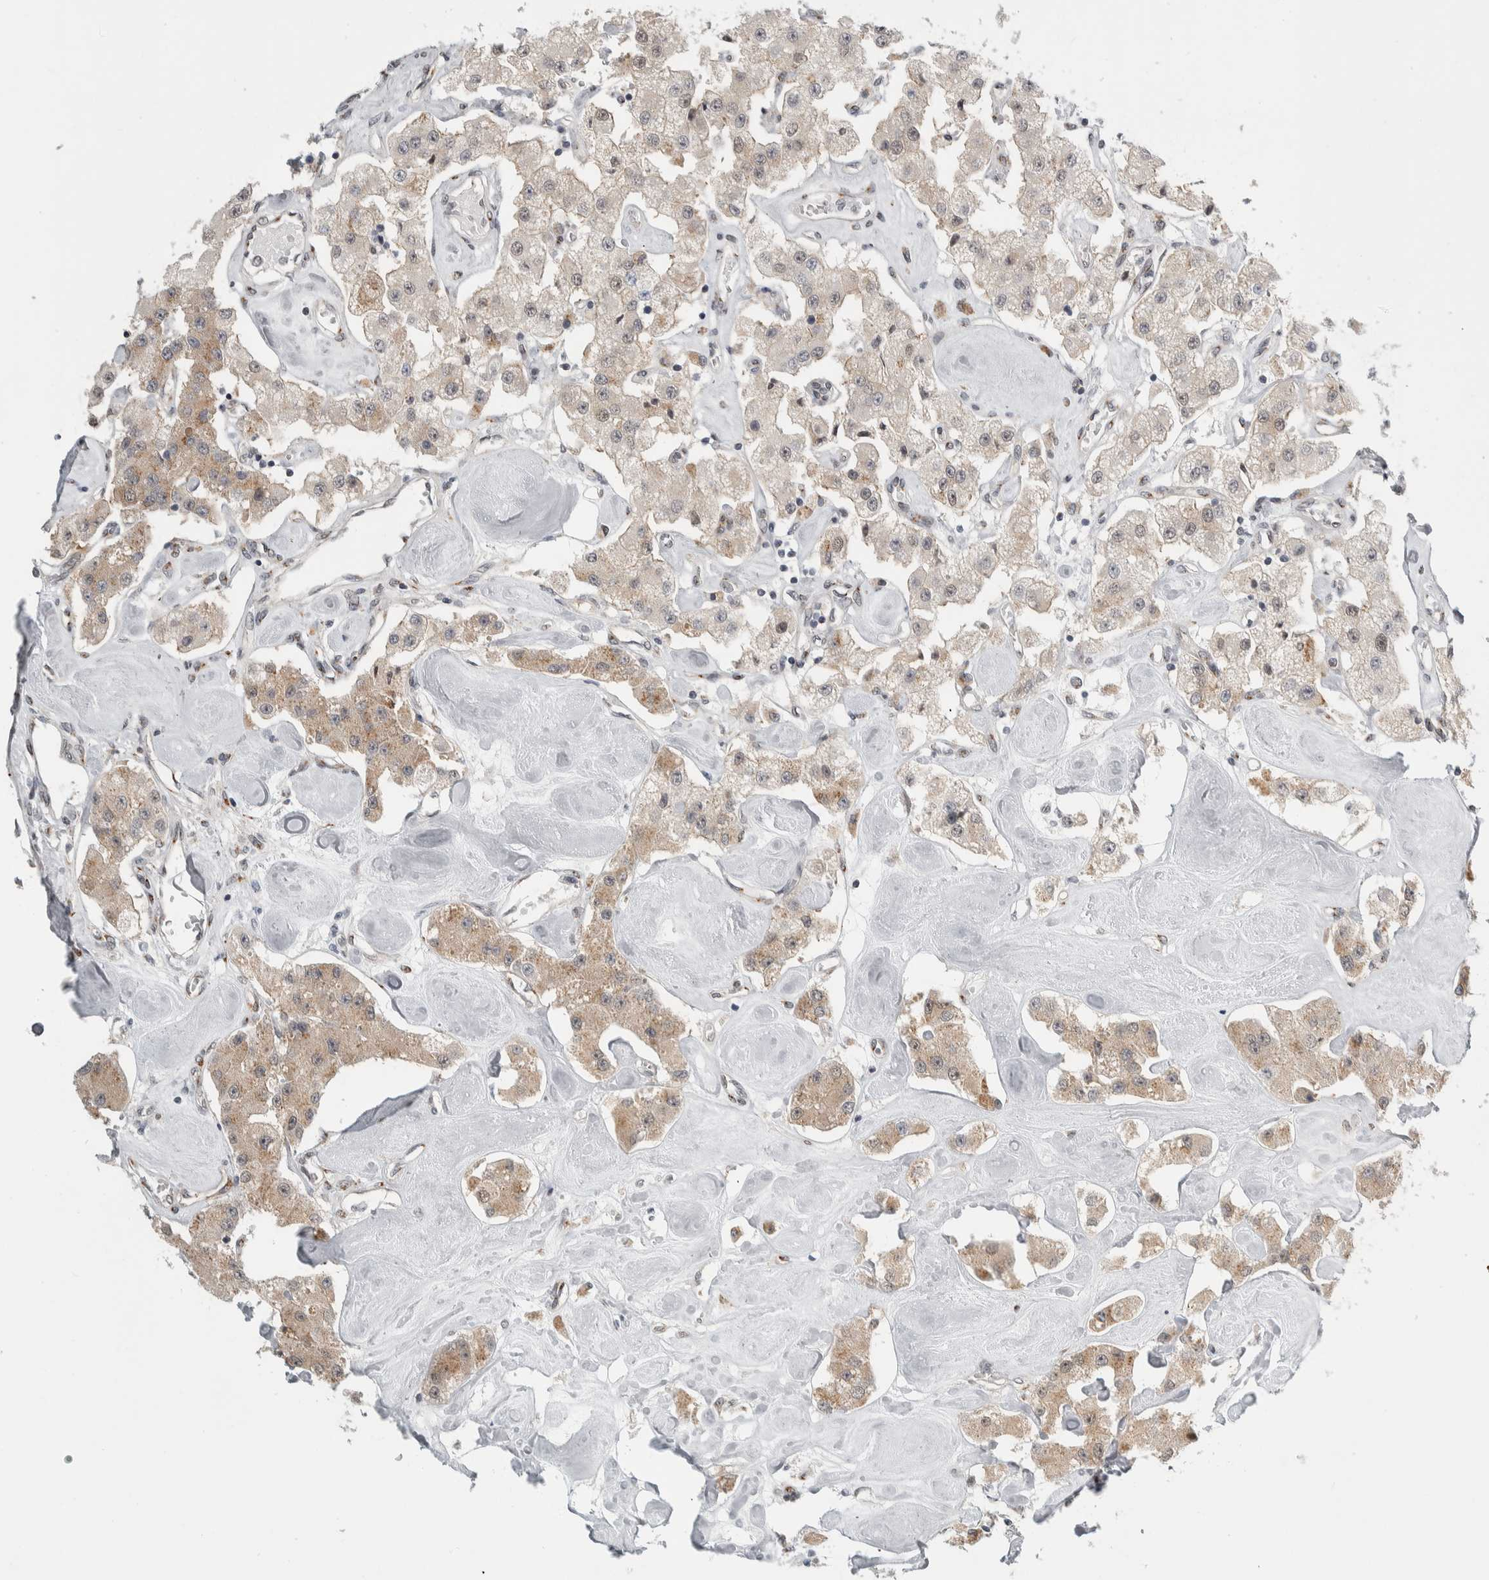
{"staining": {"intensity": "weak", "quantity": ">75%", "location": "cytoplasmic/membranous"}, "tissue": "carcinoid", "cell_type": "Tumor cells", "image_type": "cancer", "snomed": [{"axis": "morphology", "description": "Carcinoid, malignant, NOS"}, {"axis": "topography", "description": "Pancreas"}], "caption": "IHC staining of carcinoid, which exhibits low levels of weak cytoplasmic/membranous positivity in about >75% of tumor cells indicating weak cytoplasmic/membranous protein staining. The staining was performed using DAB (3,3'-diaminobenzidine) (brown) for protein detection and nuclei were counterstained in hematoxylin (blue).", "gene": "ZMYND8", "patient": {"sex": "male", "age": 41}}